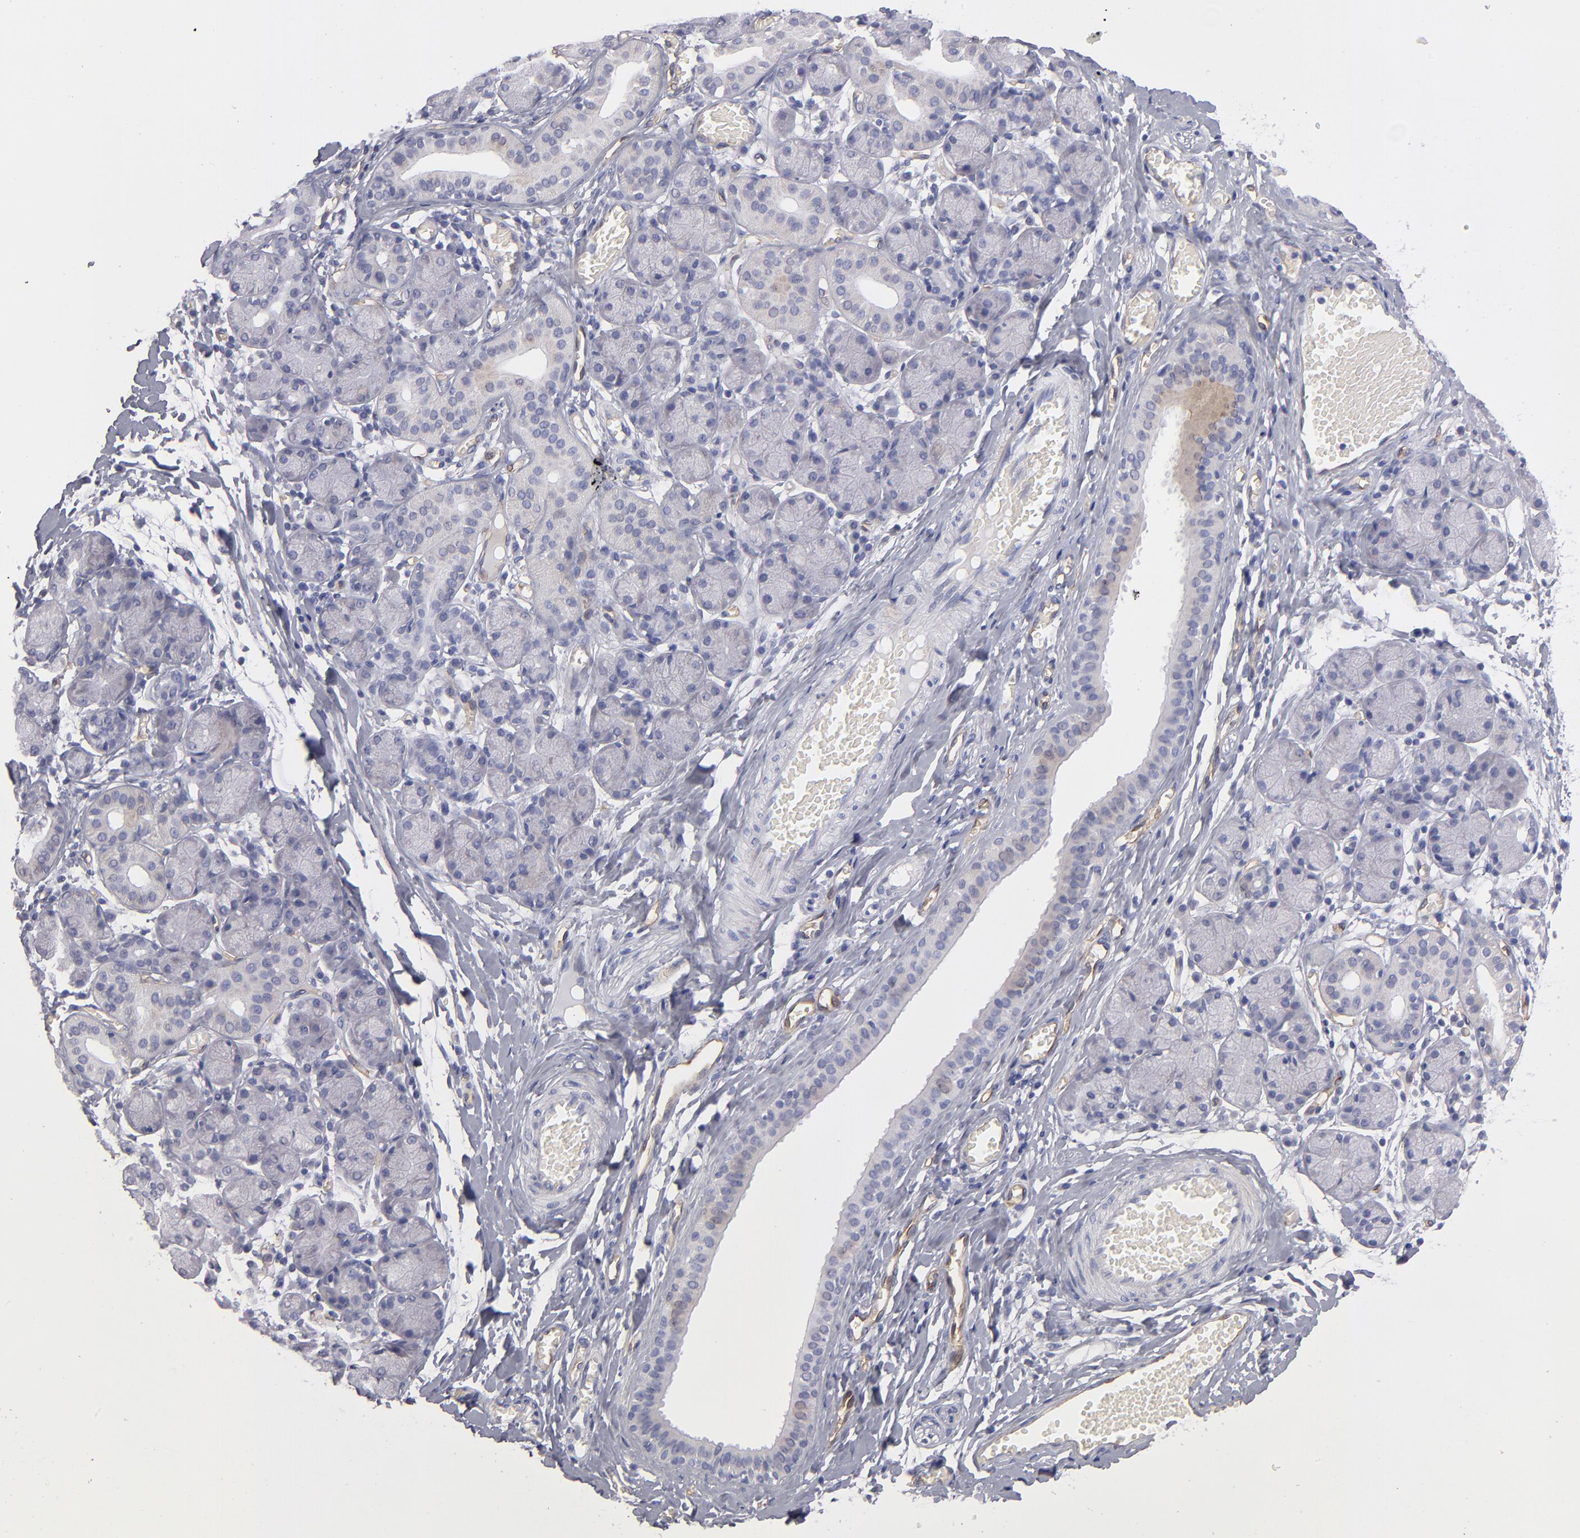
{"staining": {"intensity": "moderate", "quantity": "<25%", "location": "cytoplasmic/membranous"}, "tissue": "salivary gland", "cell_type": "Glandular cells", "image_type": "normal", "snomed": [{"axis": "morphology", "description": "Normal tissue, NOS"}, {"axis": "topography", "description": "Salivary gland"}], "caption": "The micrograph shows a brown stain indicating the presence of a protein in the cytoplasmic/membranous of glandular cells in salivary gland. The protein of interest is stained brown, and the nuclei are stained in blue (DAB (3,3'-diaminobenzidine) IHC with brightfield microscopy, high magnification).", "gene": "PLVAP", "patient": {"sex": "female", "age": 24}}